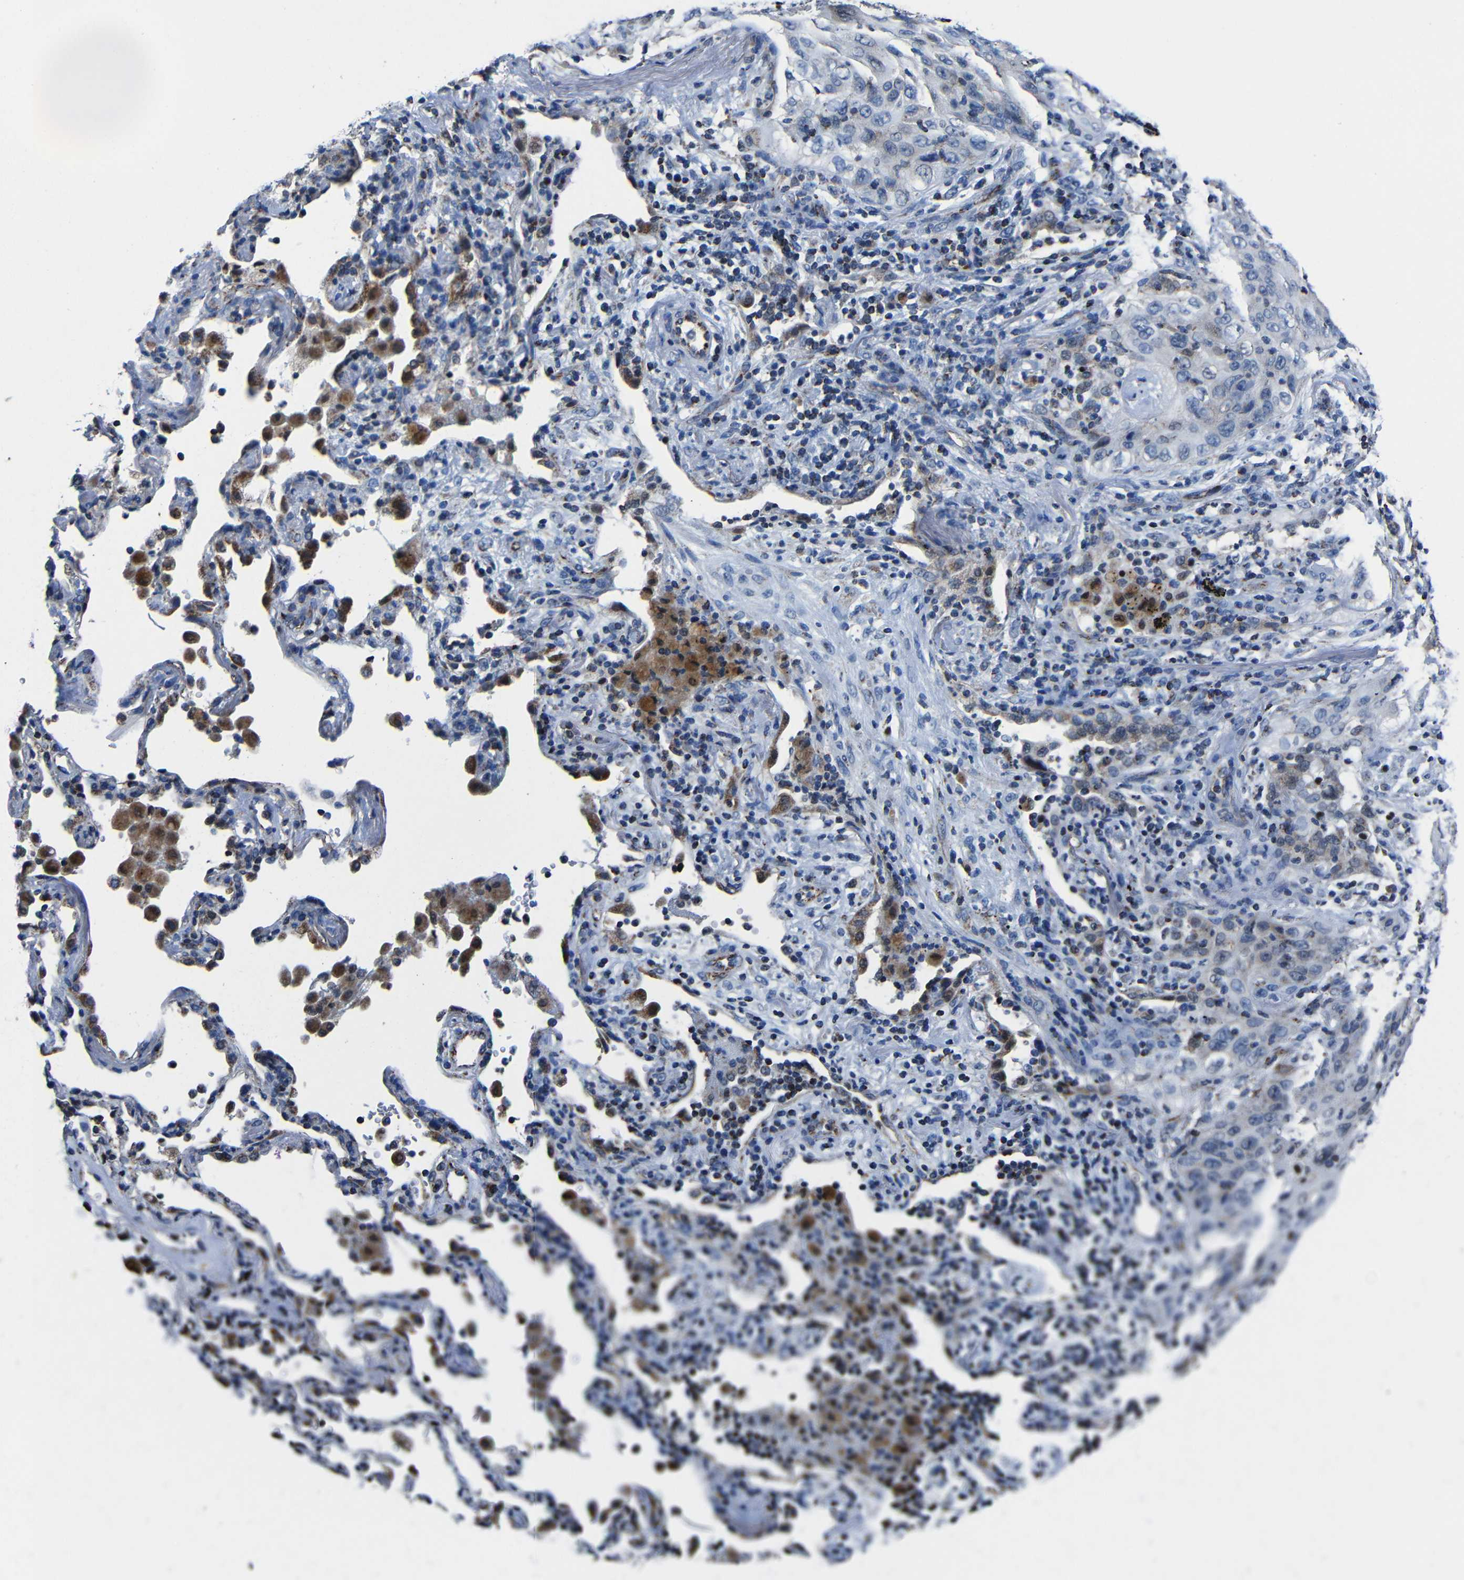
{"staining": {"intensity": "weak", "quantity": "<25%", "location": "cytoplasmic/membranous"}, "tissue": "lung cancer", "cell_type": "Tumor cells", "image_type": "cancer", "snomed": [{"axis": "morphology", "description": "Squamous cell carcinoma, NOS"}, {"axis": "topography", "description": "Lung"}], "caption": "Immunohistochemical staining of human lung squamous cell carcinoma demonstrates no significant positivity in tumor cells.", "gene": "CA5B", "patient": {"sex": "female", "age": 67}}